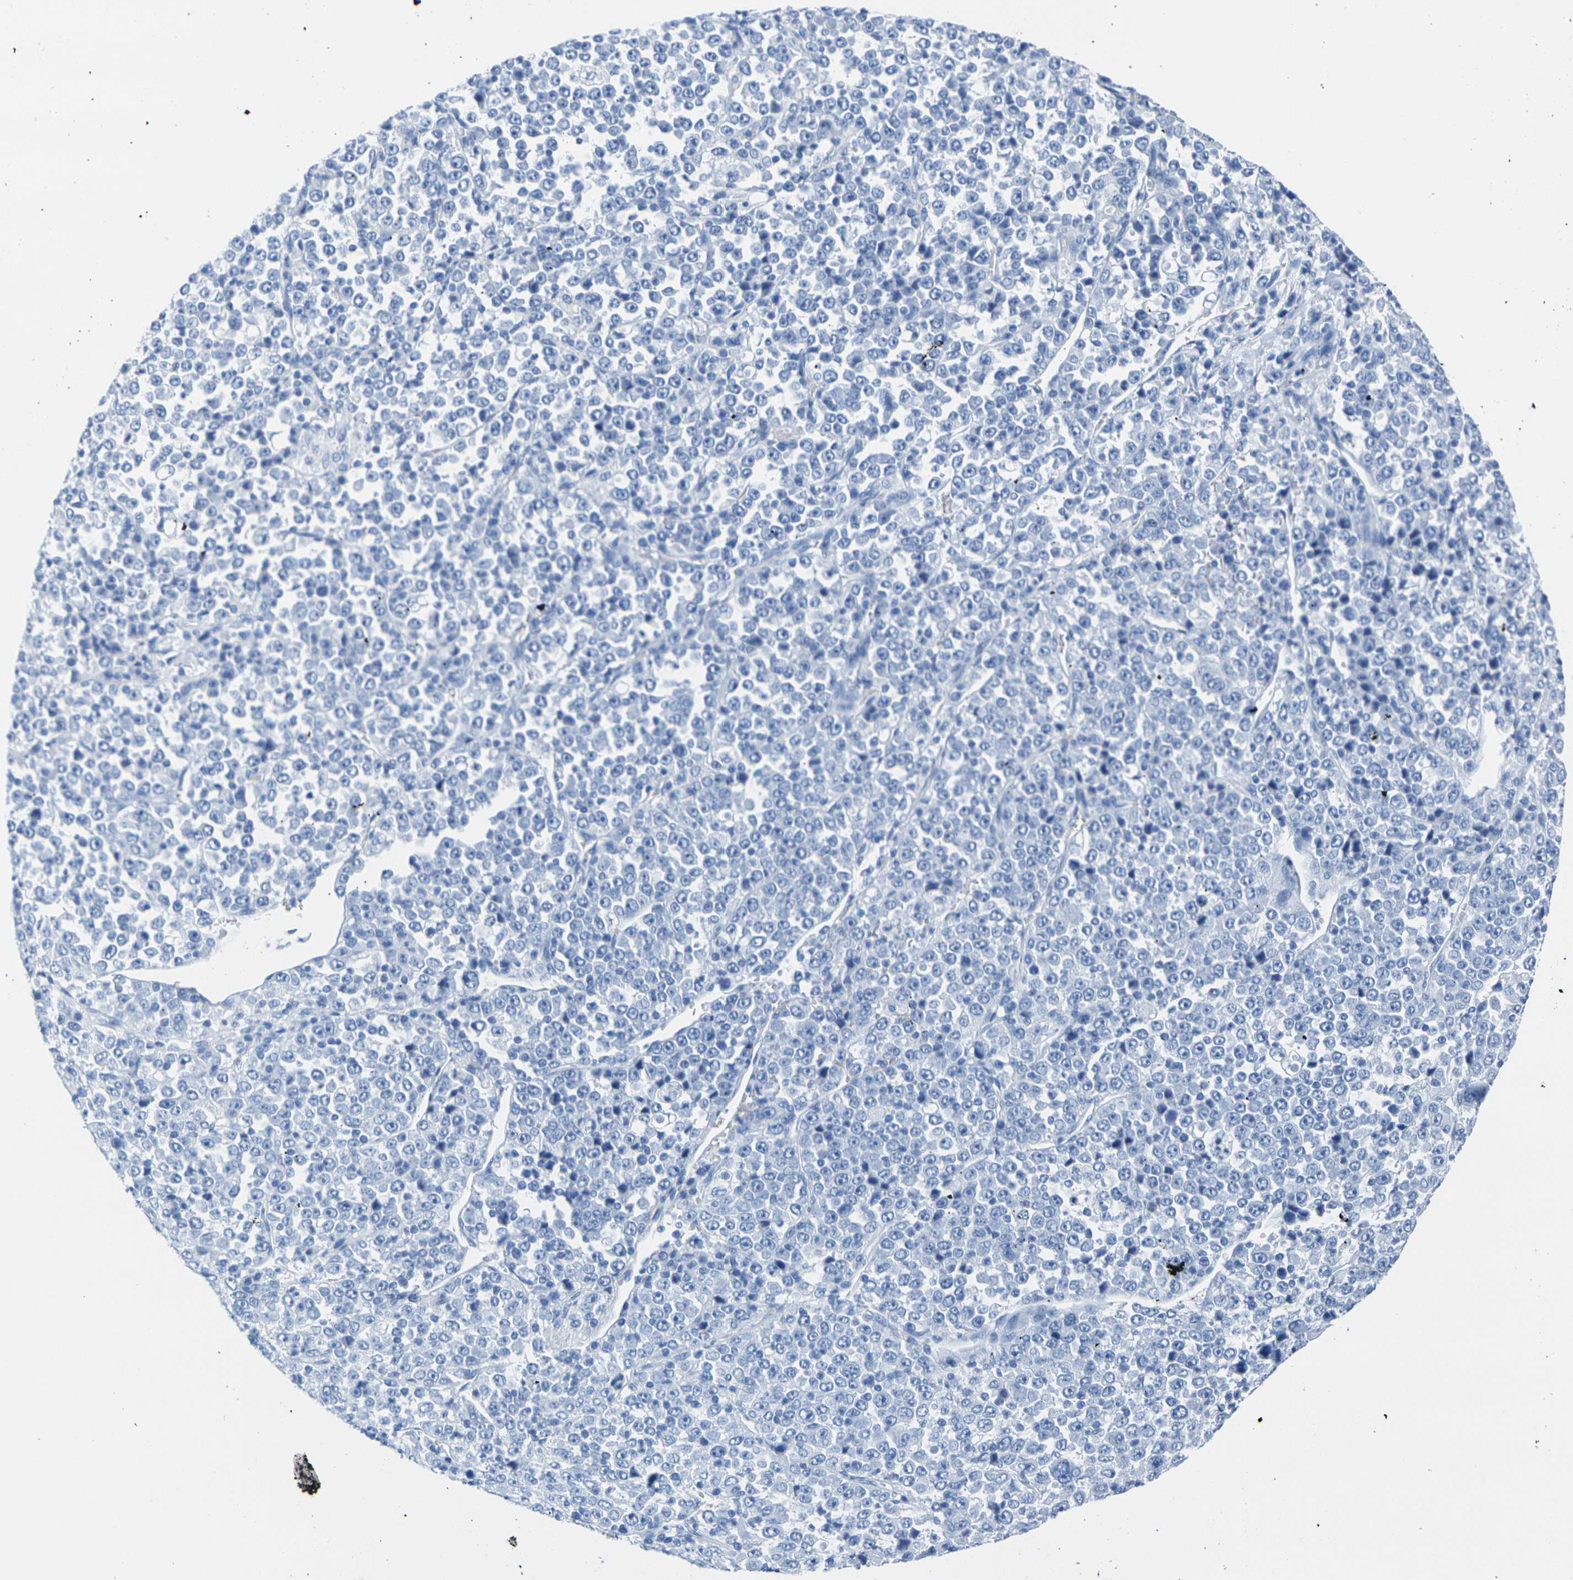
{"staining": {"intensity": "negative", "quantity": "none", "location": "none"}, "tissue": "stomach cancer", "cell_type": "Tumor cells", "image_type": "cancer", "snomed": [{"axis": "morphology", "description": "Normal tissue, NOS"}, {"axis": "morphology", "description": "Adenocarcinoma, NOS"}, {"axis": "topography", "description": "Stomach, upper"}, {"axis": "topography", "description": "Stomach"}], "caption": "High power microscopy photomicrograph of an immunohistochemistry photomicrograph of stomach adenocarcinoma, revealing no significant staining in tumor cells. (DAB (3,3'-diaminobenzidine) immunohistochemistry, high magnification).", "gene": "CNN1", "patient": {"sex": "male", "age": 59}}